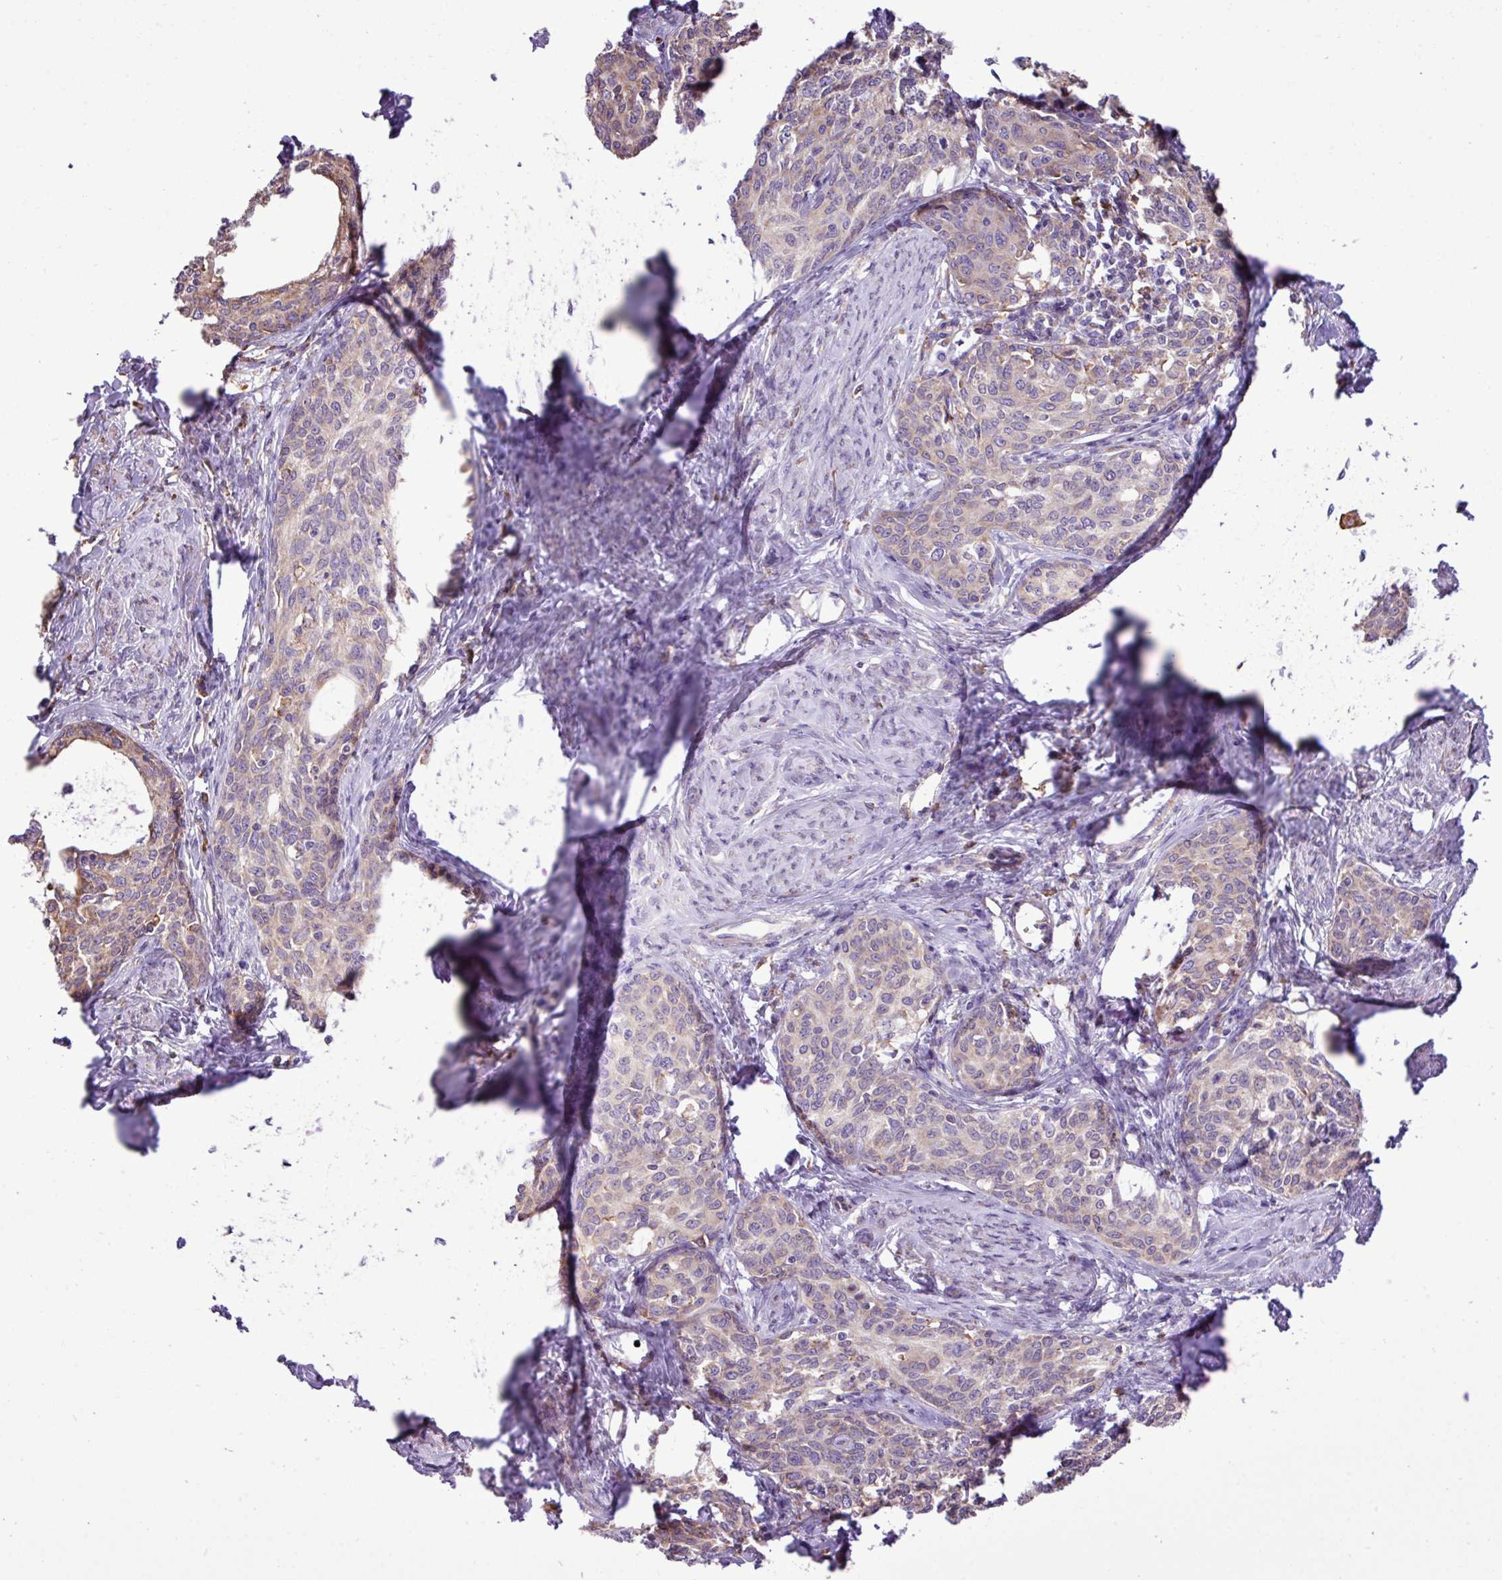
{"staining": {"intensity": "weak", "quantity": "25%-75%", "location": "cytoplasmic/membranous"}, "tissue": "cervical cancer", "cell_type": "Tumor cells", "image_type": "cancer", "snomed": [{"axis": "morphology", "description": "Squamous cell carcinoma, NOS"}, {"axis": "morphology", "description": "Adenocarcinoma, NOS"}, {"axis": "topography", "description": "Cervix"}], "caption": "Human cervical cancer (adenocarcinoma) stained with a protein marker reveals weak staining in tumor cells.", "gene": "ZSCAN5A", "patient": {"sex": "female", "age": 52}}